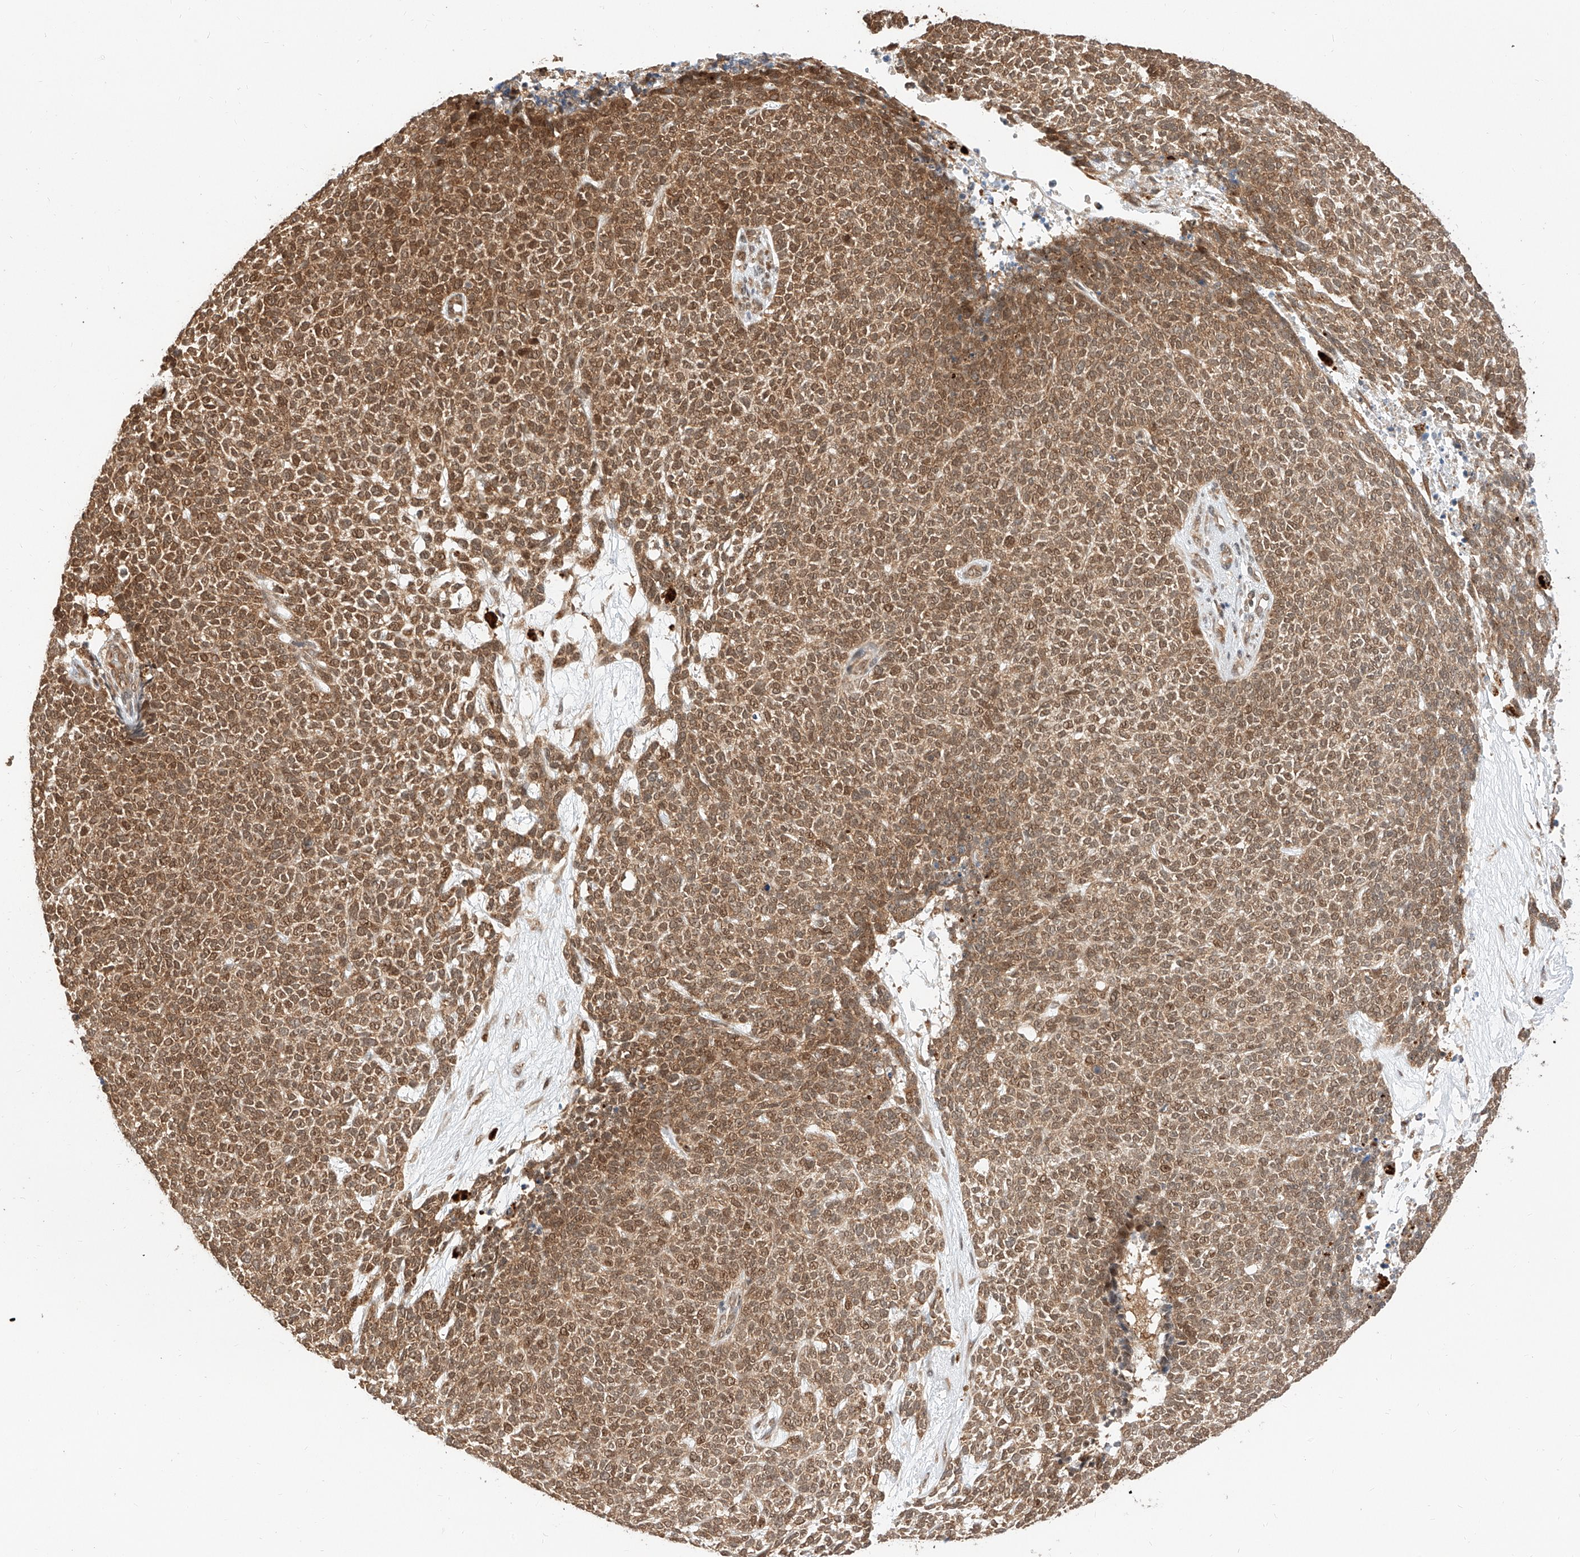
{"staining": {"intensity": "moderate", "quantity": ">75%", "location": "cytoplasmic/membranous,nuclear"}, "tissue": "skin cancer", "cell_type": "Tumor cells", "image_type": "cancer", "snomed": [{"axis": "morphology", "description": "Basal cell carcinoma"}, {"axis": "topography", "description": "Skin"}], "caption": "Approximately >75% of tumor cells in basal cell carcinoma (skin) show moderate cytoplasmic/membranous and nuclear protein expression as visualized by brown immunohistochemical staining.", "gene": "EIF4H", "patient": {"sex": "female", "age": 84}}